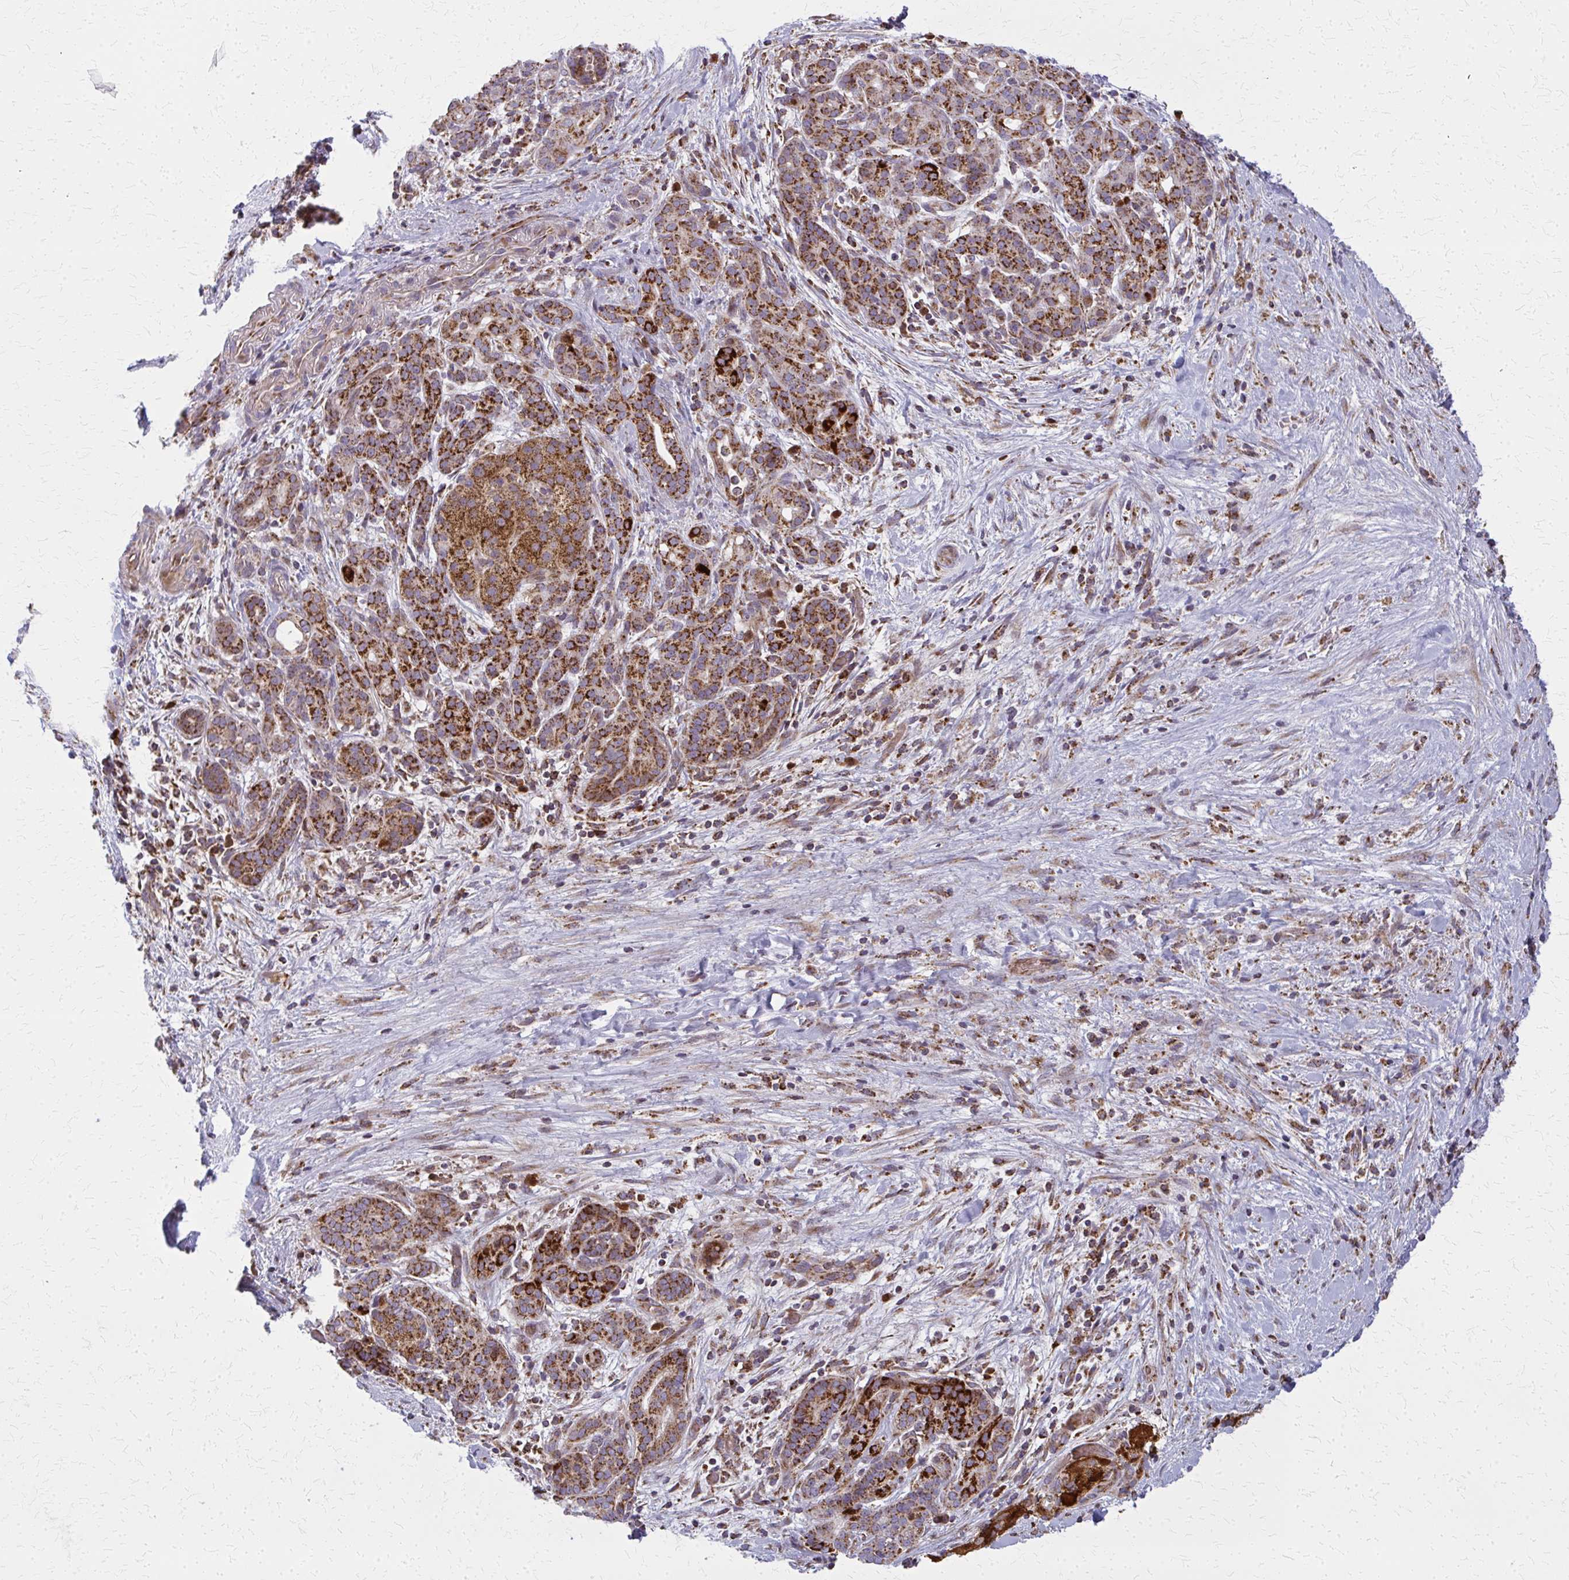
{"staining": {"intensity": "strong", "quantity": ">75%", "location": "cytoplasmic/membranous"}, "tissue": "pancreatic cancer", "cell_type": "Tumor cells", "image_type": "cancer", "snomed": [{"axis": "morphology", "description": "Adenocarcinoma, NOS"}, {"axis": "topography", "description": "Pancreas"}], "caption": "The histopathology image exhibits a brown stain indicating the presence of a protein in the cytoplasmic/membranous of tumor cells in adenocarcinoma (pancreatic).", "gene": "MCCC1", "patient": {"sex": "male", "age": 44}}